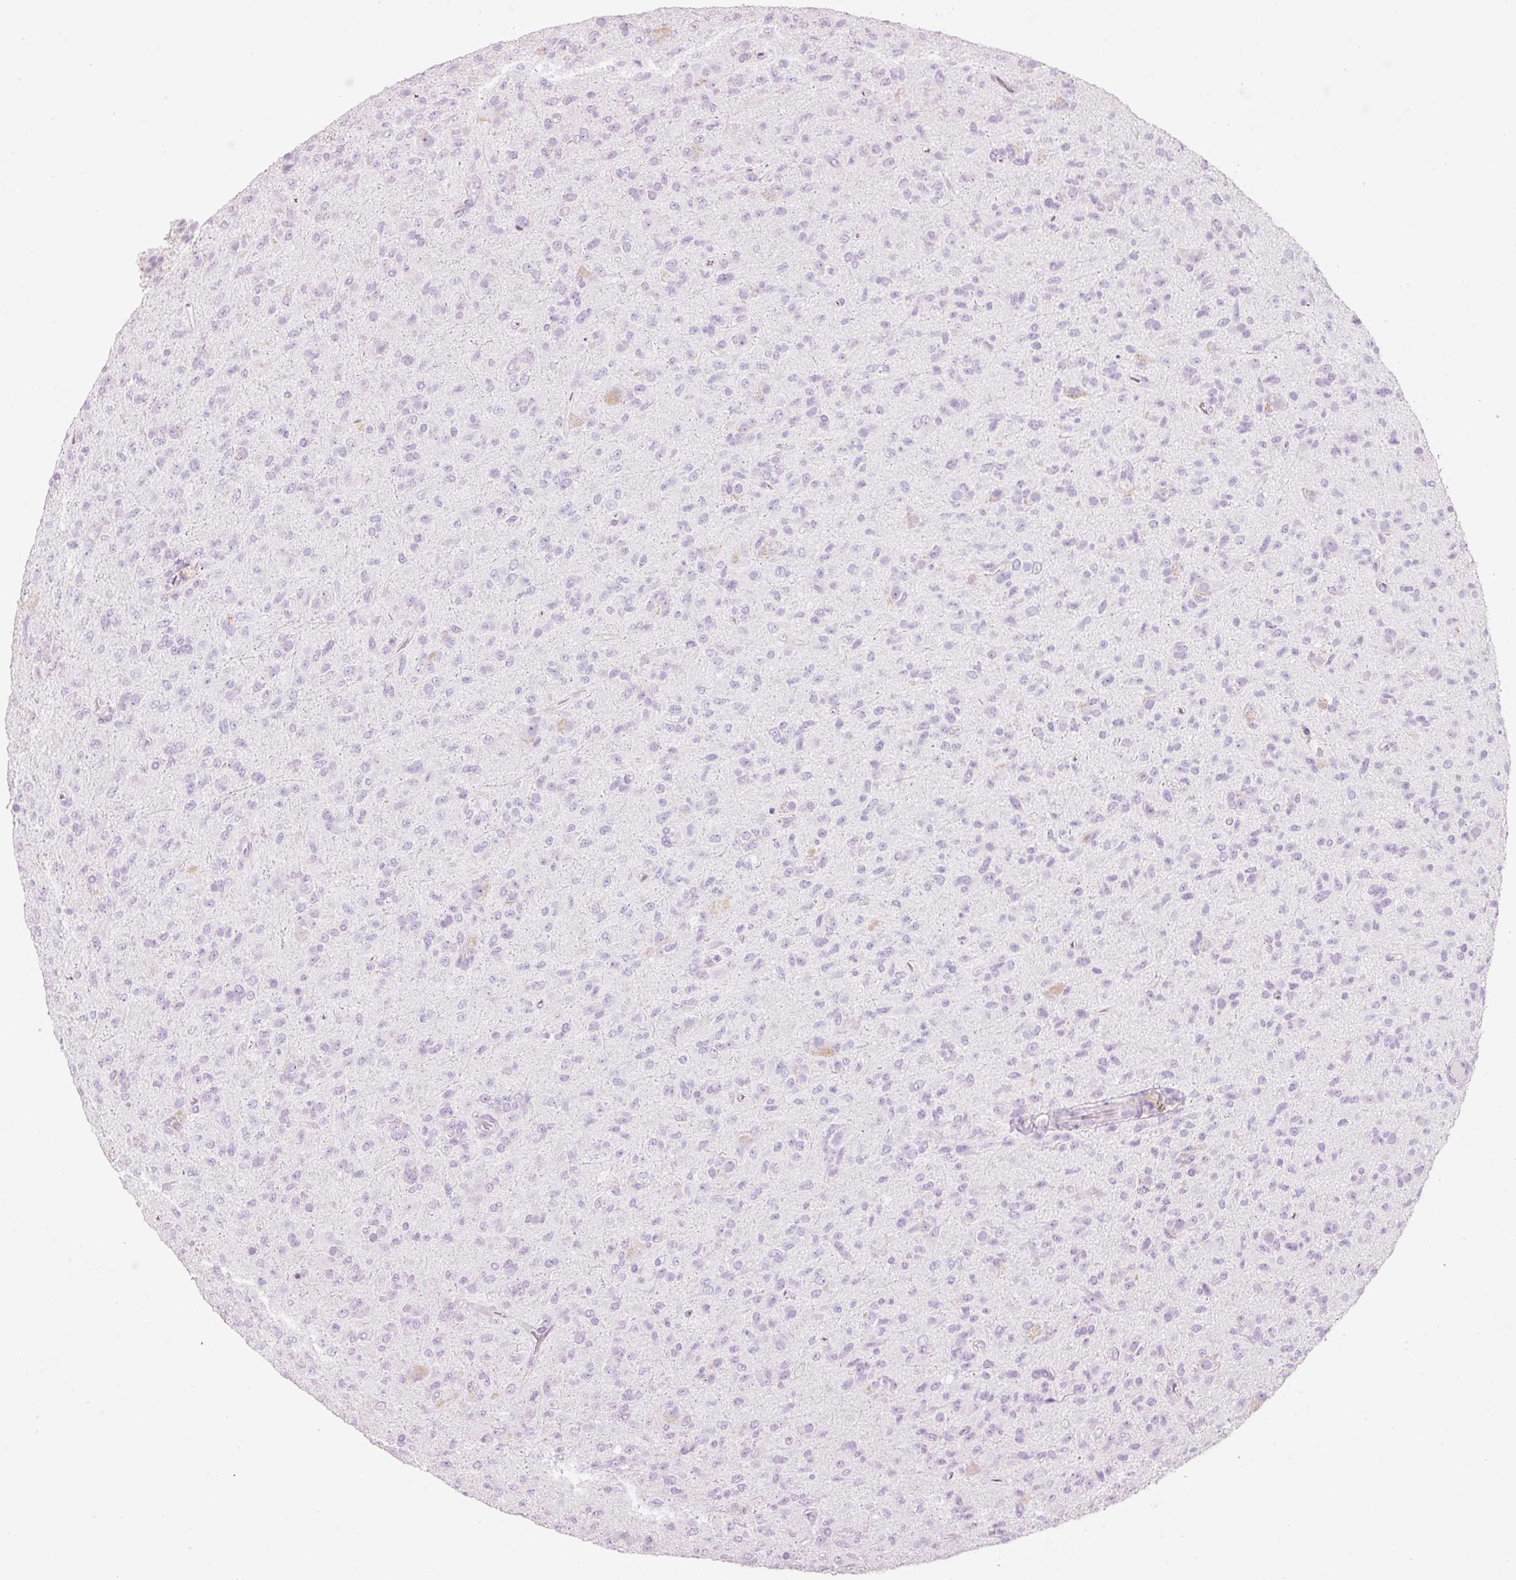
{"staining": {"intensity": "negative", "quantity": "none", "location": "none"}, "tissue": "glioma", "cell_type": "Tumor cells", "image_type": "cancer", "snomed": [{"axis": "morphology", "description": "Glioma, malignant, Low grade"}, {"axis": "topography", "description": "Brain"}], "caption": "DAB immunohistochemical staining of human malignant glioma (low-grade) exhibits no significant positivity in tumor cells.", "gene": "CMA1", "patient": {"sex": "male", "age": 65}}